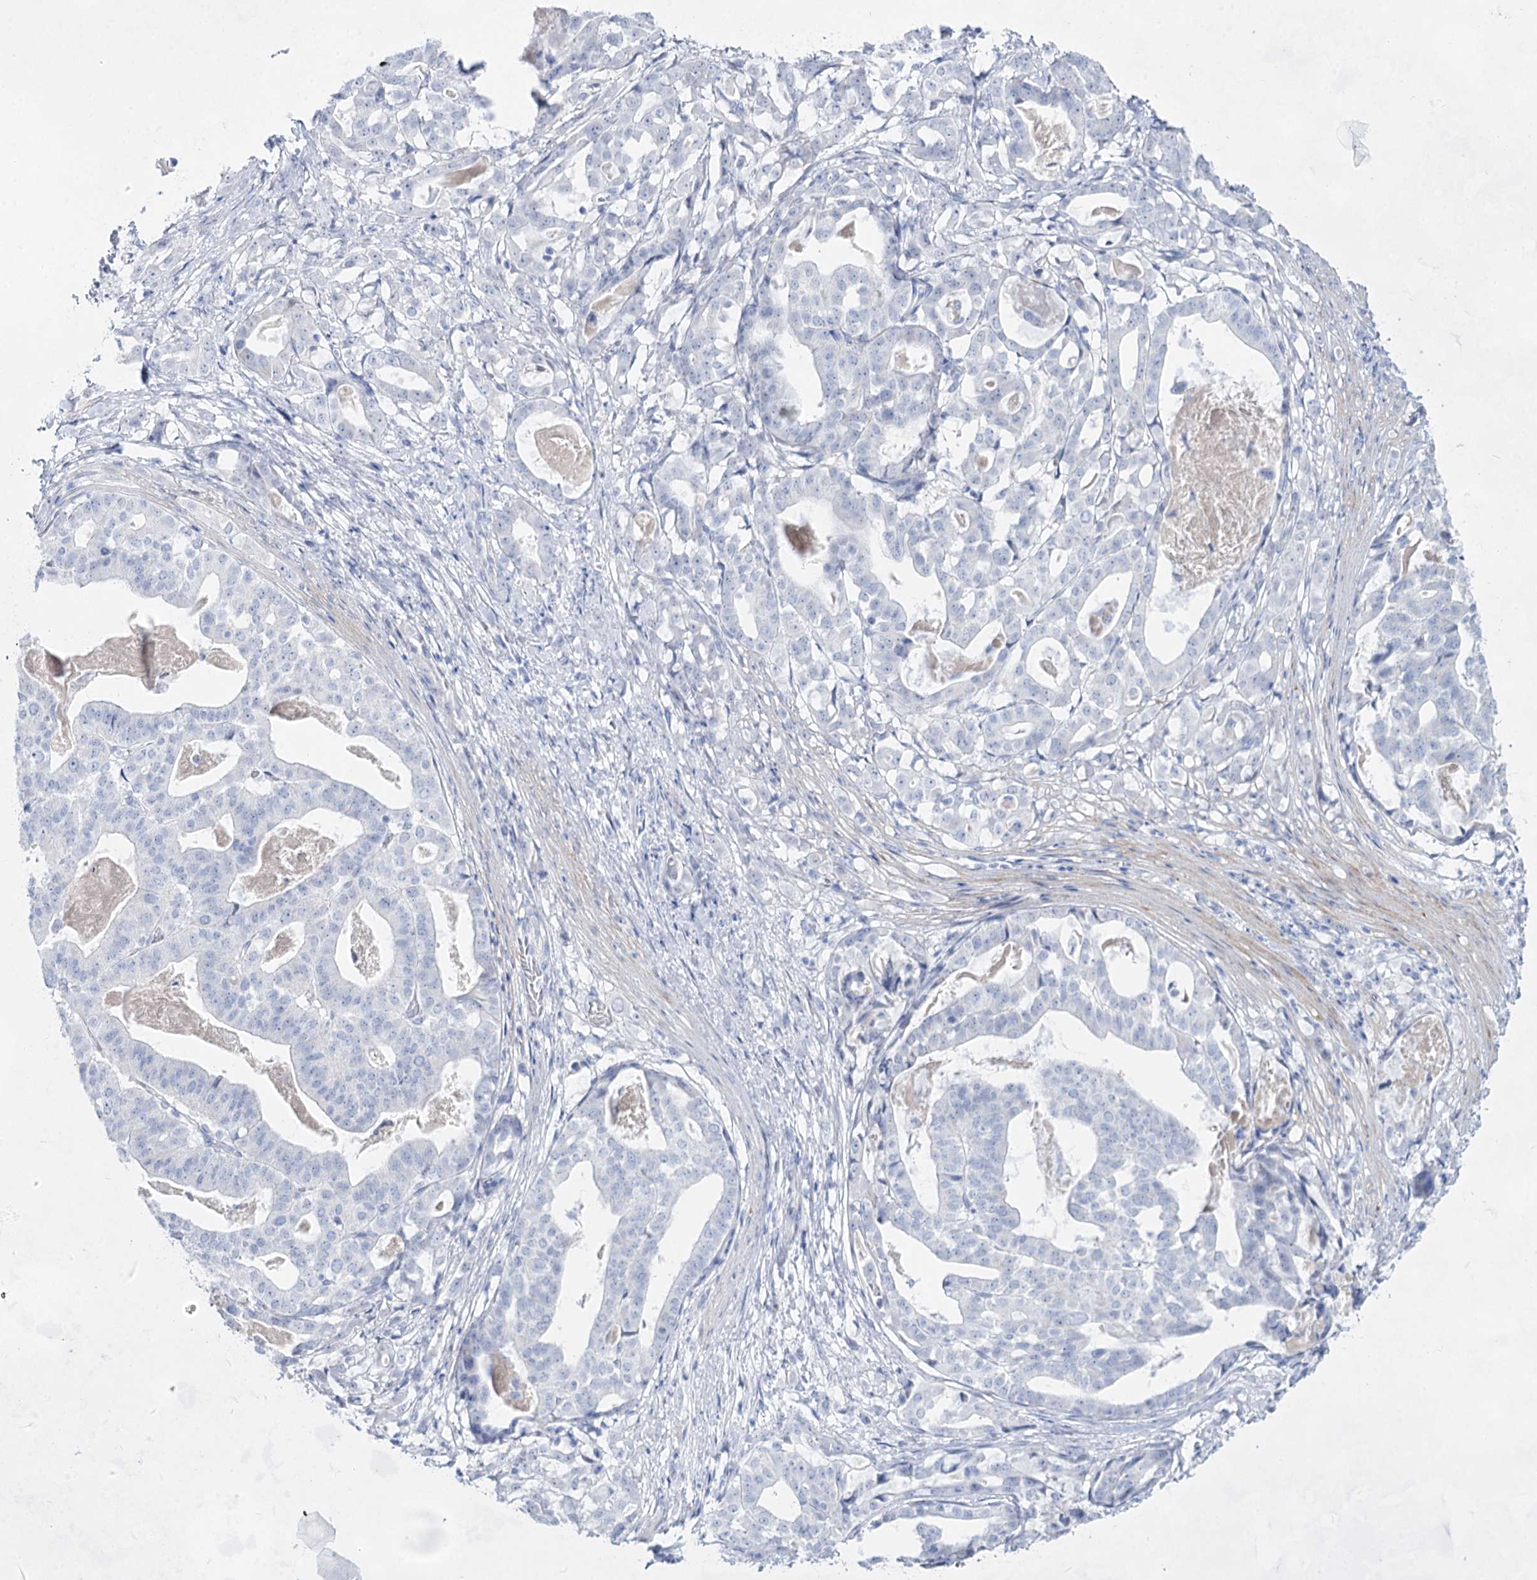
{"staining": {"intensity": "negative", "quantity": "none", "location": "none"}, "tissue": "stomach cancer", "cell_type": "Tumor cells", "image_type": "cancer", "snomed": [{"axis": "morphology", "description": "Adenocarcinoma, NOS"}, {"axis": "topography", "description": "Stomach"}], "caption": "Immunohistochemistry micrograph of stomach cancer (adenocarcinoma) stained for a protein (brown), which shows no staining in tumor cells. The staining is performed using DAB brown chromogen with nuclei counter-stained in using hematoxylin.", "gene": "ACRV1", "patient": {"sex": "male", "age": 48}}